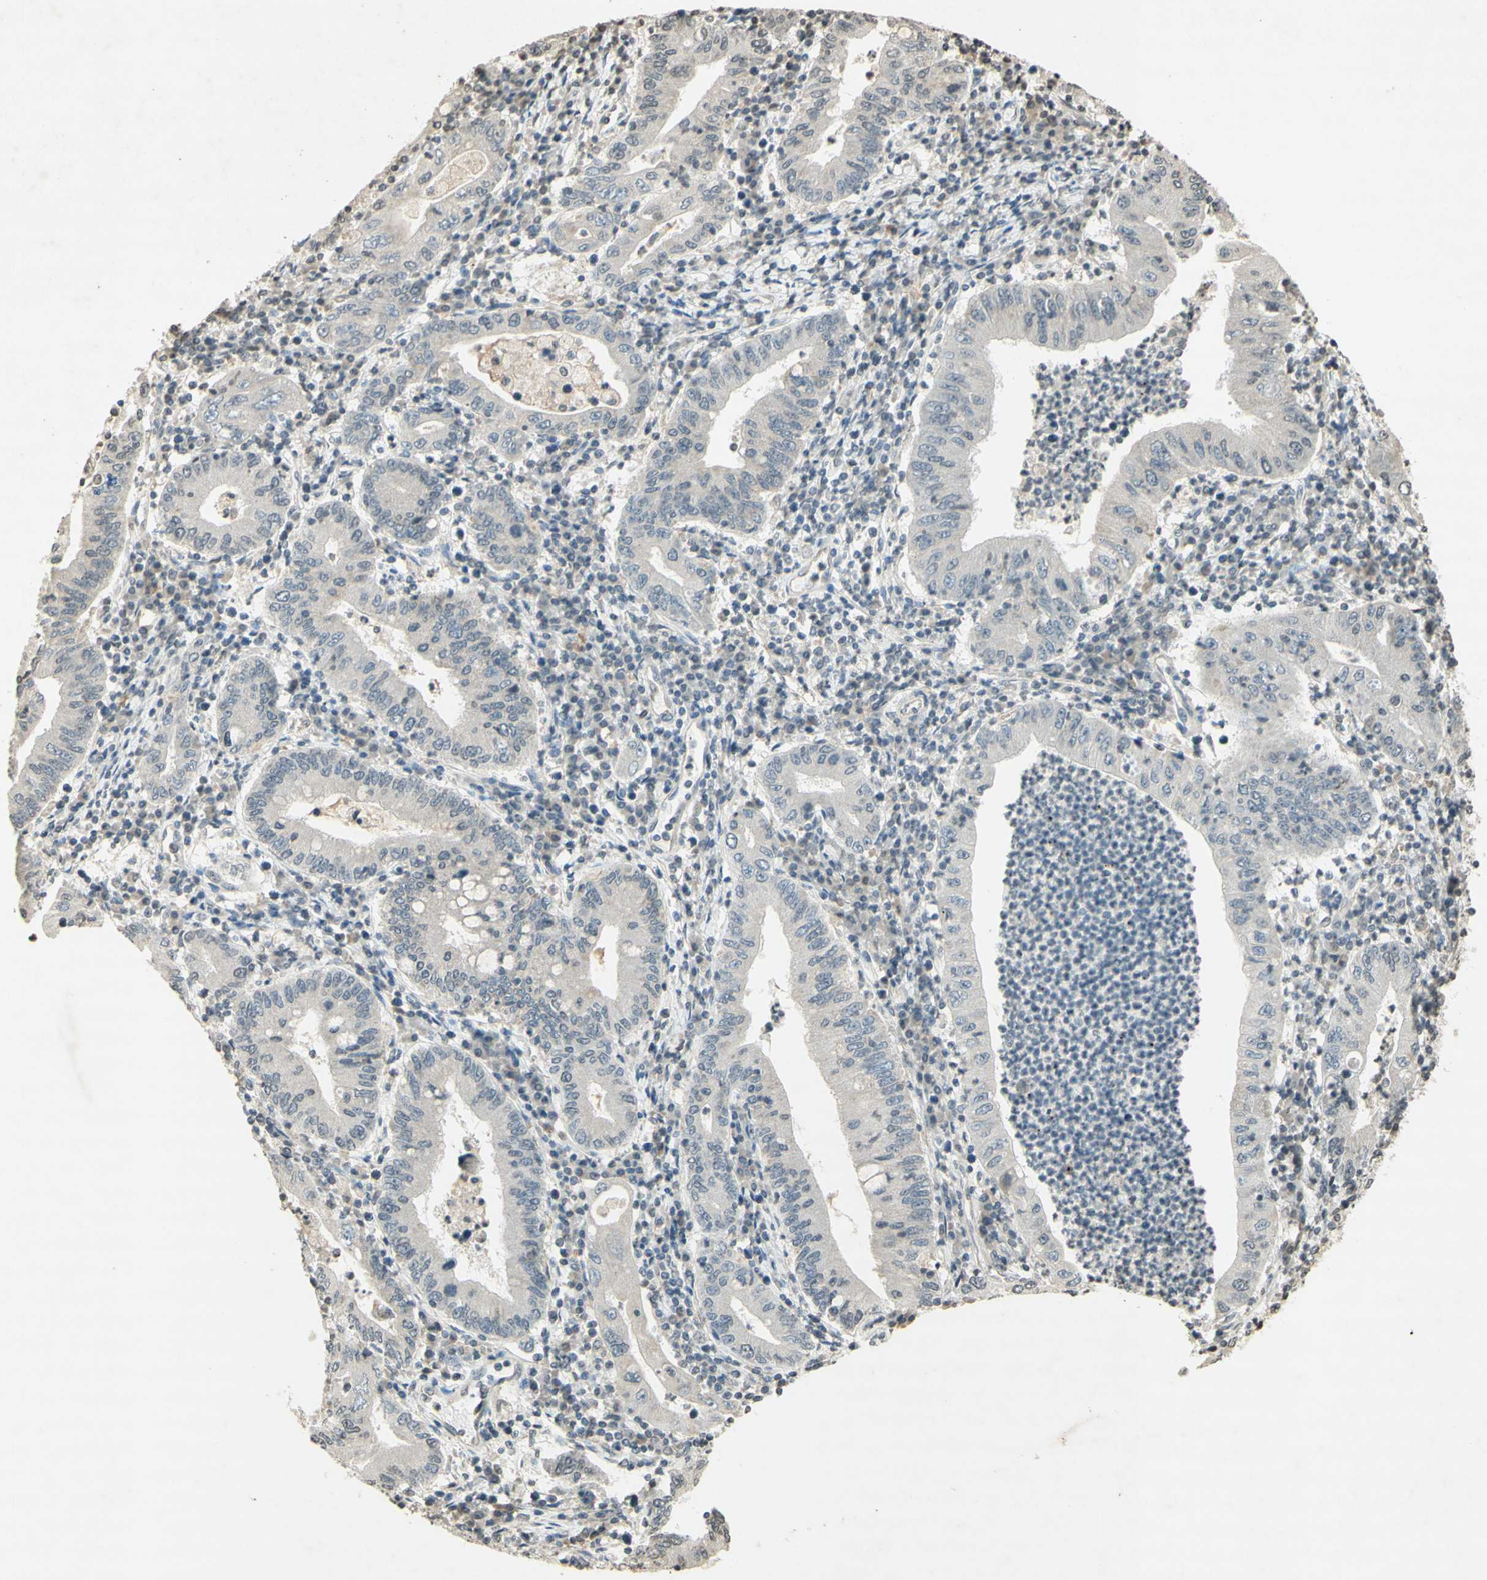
{"staining": {"intensity": "negative", "quantity": "none", "location": "none"}, "tissue": "stomach cancer", "cell_type": "Tumor cells", "image_type": "cancer", "snomed": [{"axis": "morphology", "description": "Normal tissue, NOS"}, {"axis": "morphology", "description": "Adenocarcinoma, NOS"}, {"axis": "topography", "description": "Esophagus"}, {"axis": "topography", "description": "Stomach, upper"}, {"axis": "topography", "description": "Peripheral nerve tissue"}], "caption": "Immunohistochemistry (IHC) of stomach cancer exhibits no staining in tumor cells.", "gene": "GLI1", "patient": {"sex": "male", "age": 62}}